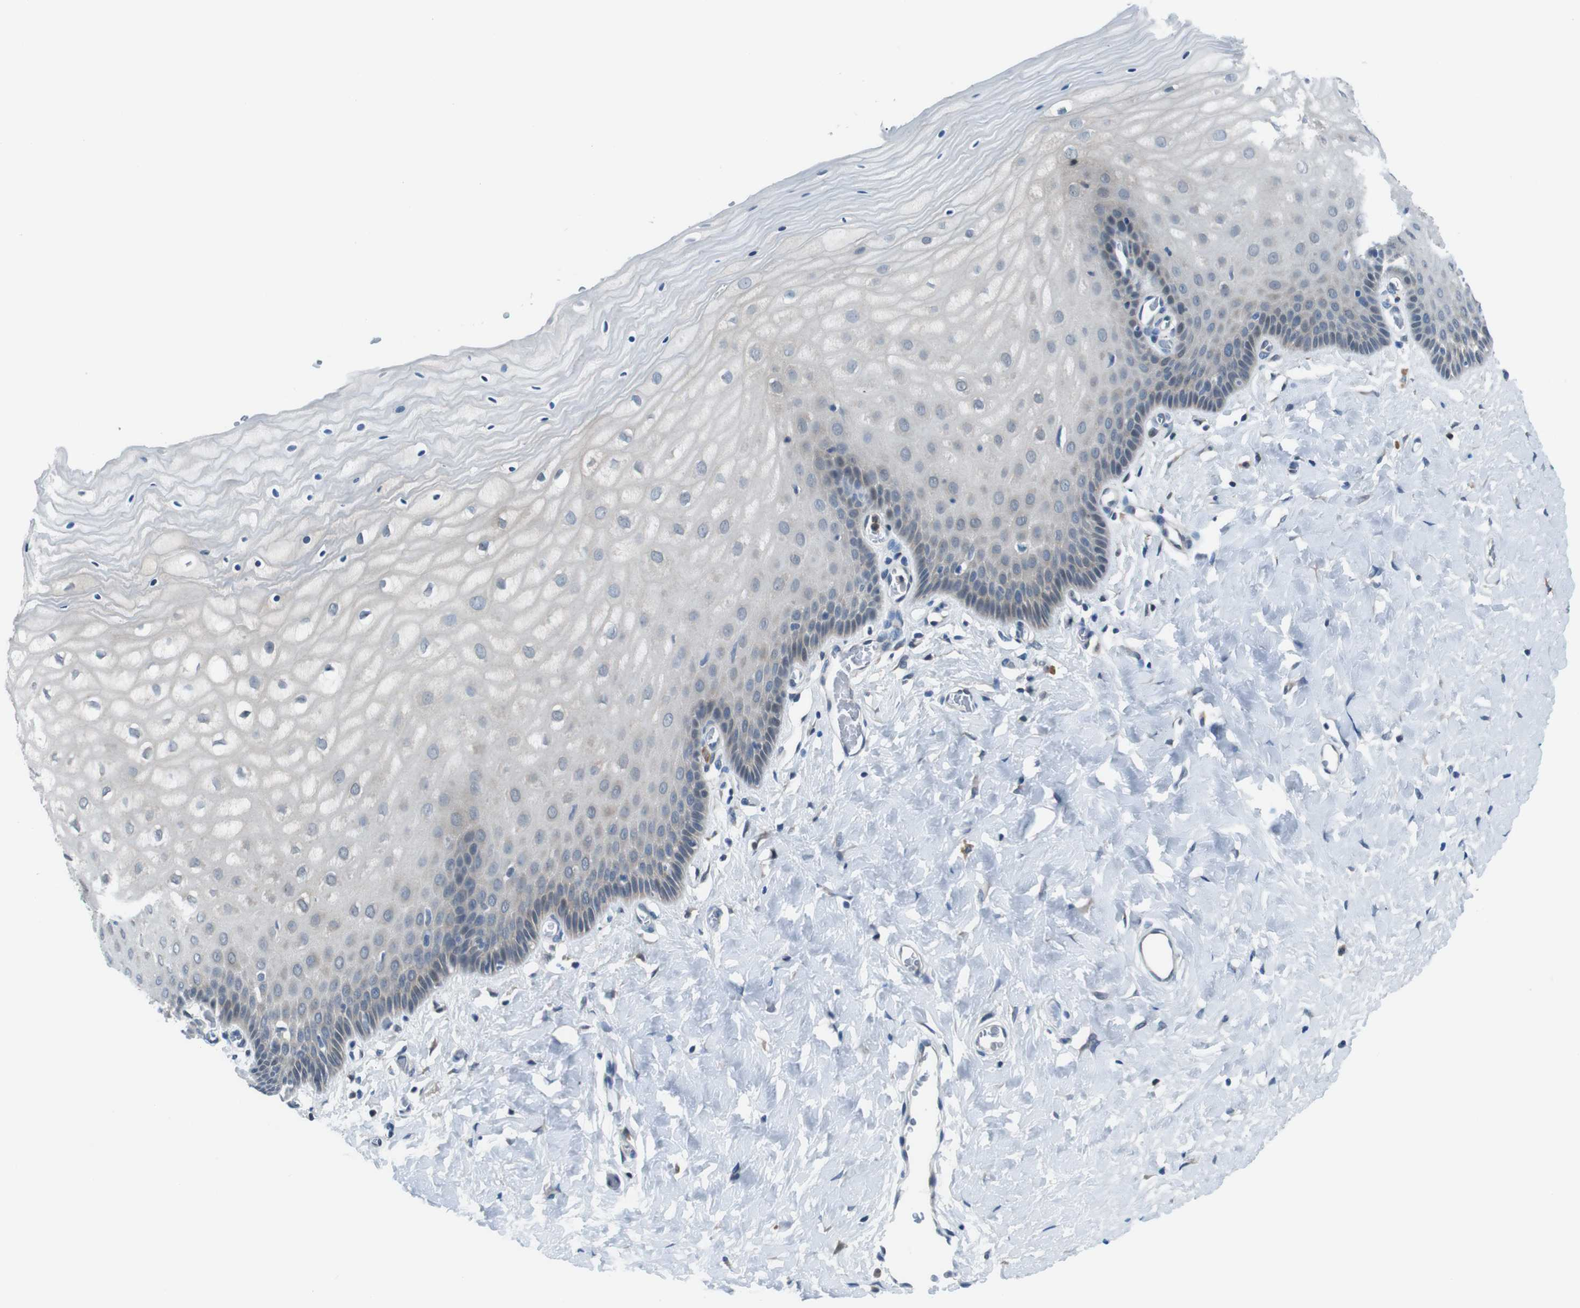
{"staining": {"intensity": "weak", "quantity": "<25%", "location": "cytoplasmic/membranous"}, "tissue": "cervix", "cell_type": "Squamous epithelial cells", "image_type": "normal", "snomed": [{"axis": "morphology", "description": "Normal tissue, NOS"}, {"axis": "topography", "description": "Cervix"}], "caption": "IHC of unremarkable cervix displays no expression in squamous epithelial cells.", "gene": "NANOS2", "patient": {"sex": "female", "age": 55}}